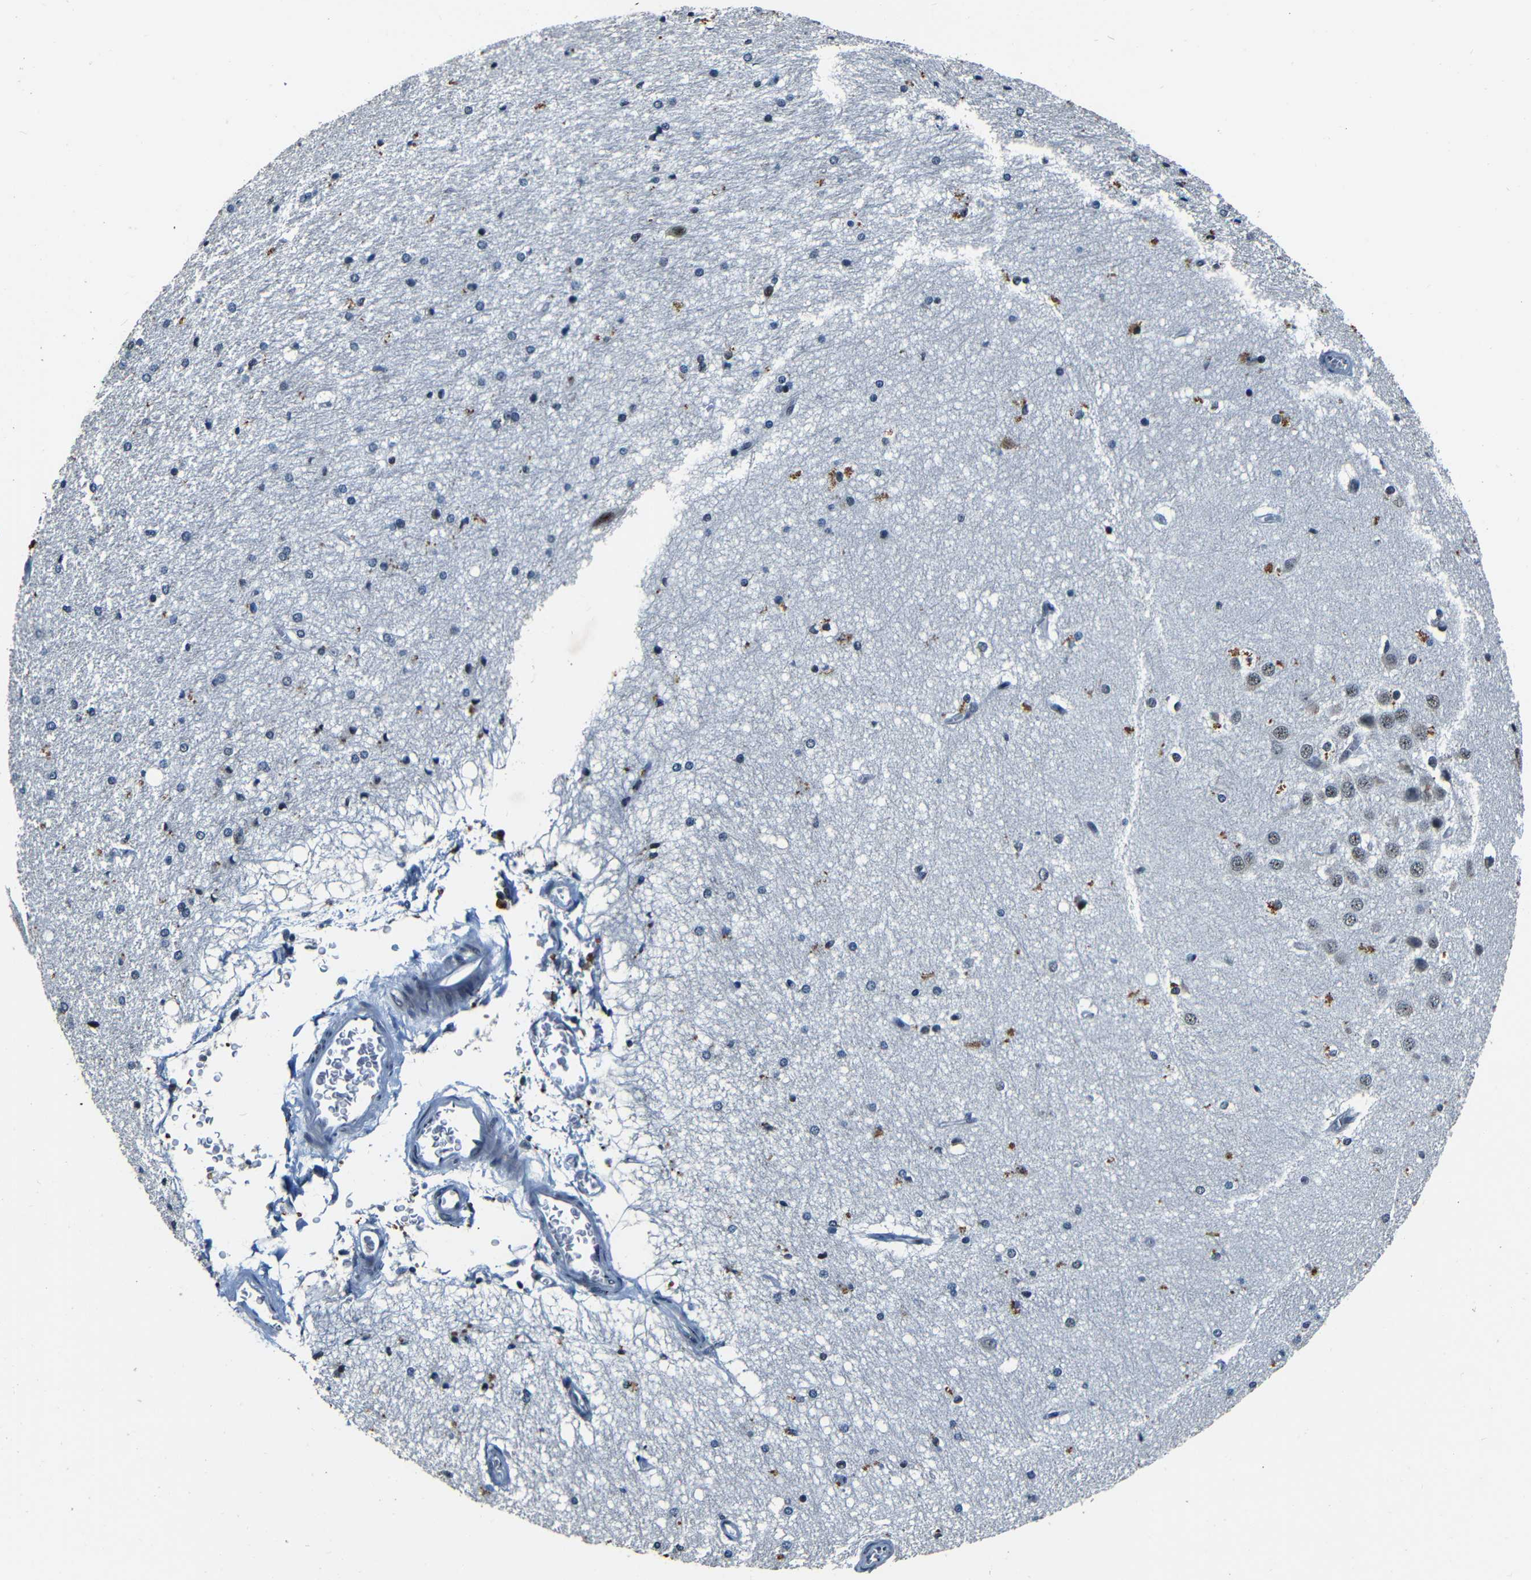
{"staining": {"intensity": "weak", "quantity": "<25%", "location": "cytoplasmic/membranous,nuclear"}, "tissue": "hippocampus", "cell_type": "Glial cells", "image_type": "normal", "snomed": [{"axis": "morphology", "description": "Normal tissue, NOS"}, {"axis": "topography", "description": "Hippocampus"}], "caption": "Protein analysis of unremarkable hippocampus exhibits no significant positivity in glial cells.", "gene": "FOXD4L1", "patient": {"sex": "female", "age": 19}}